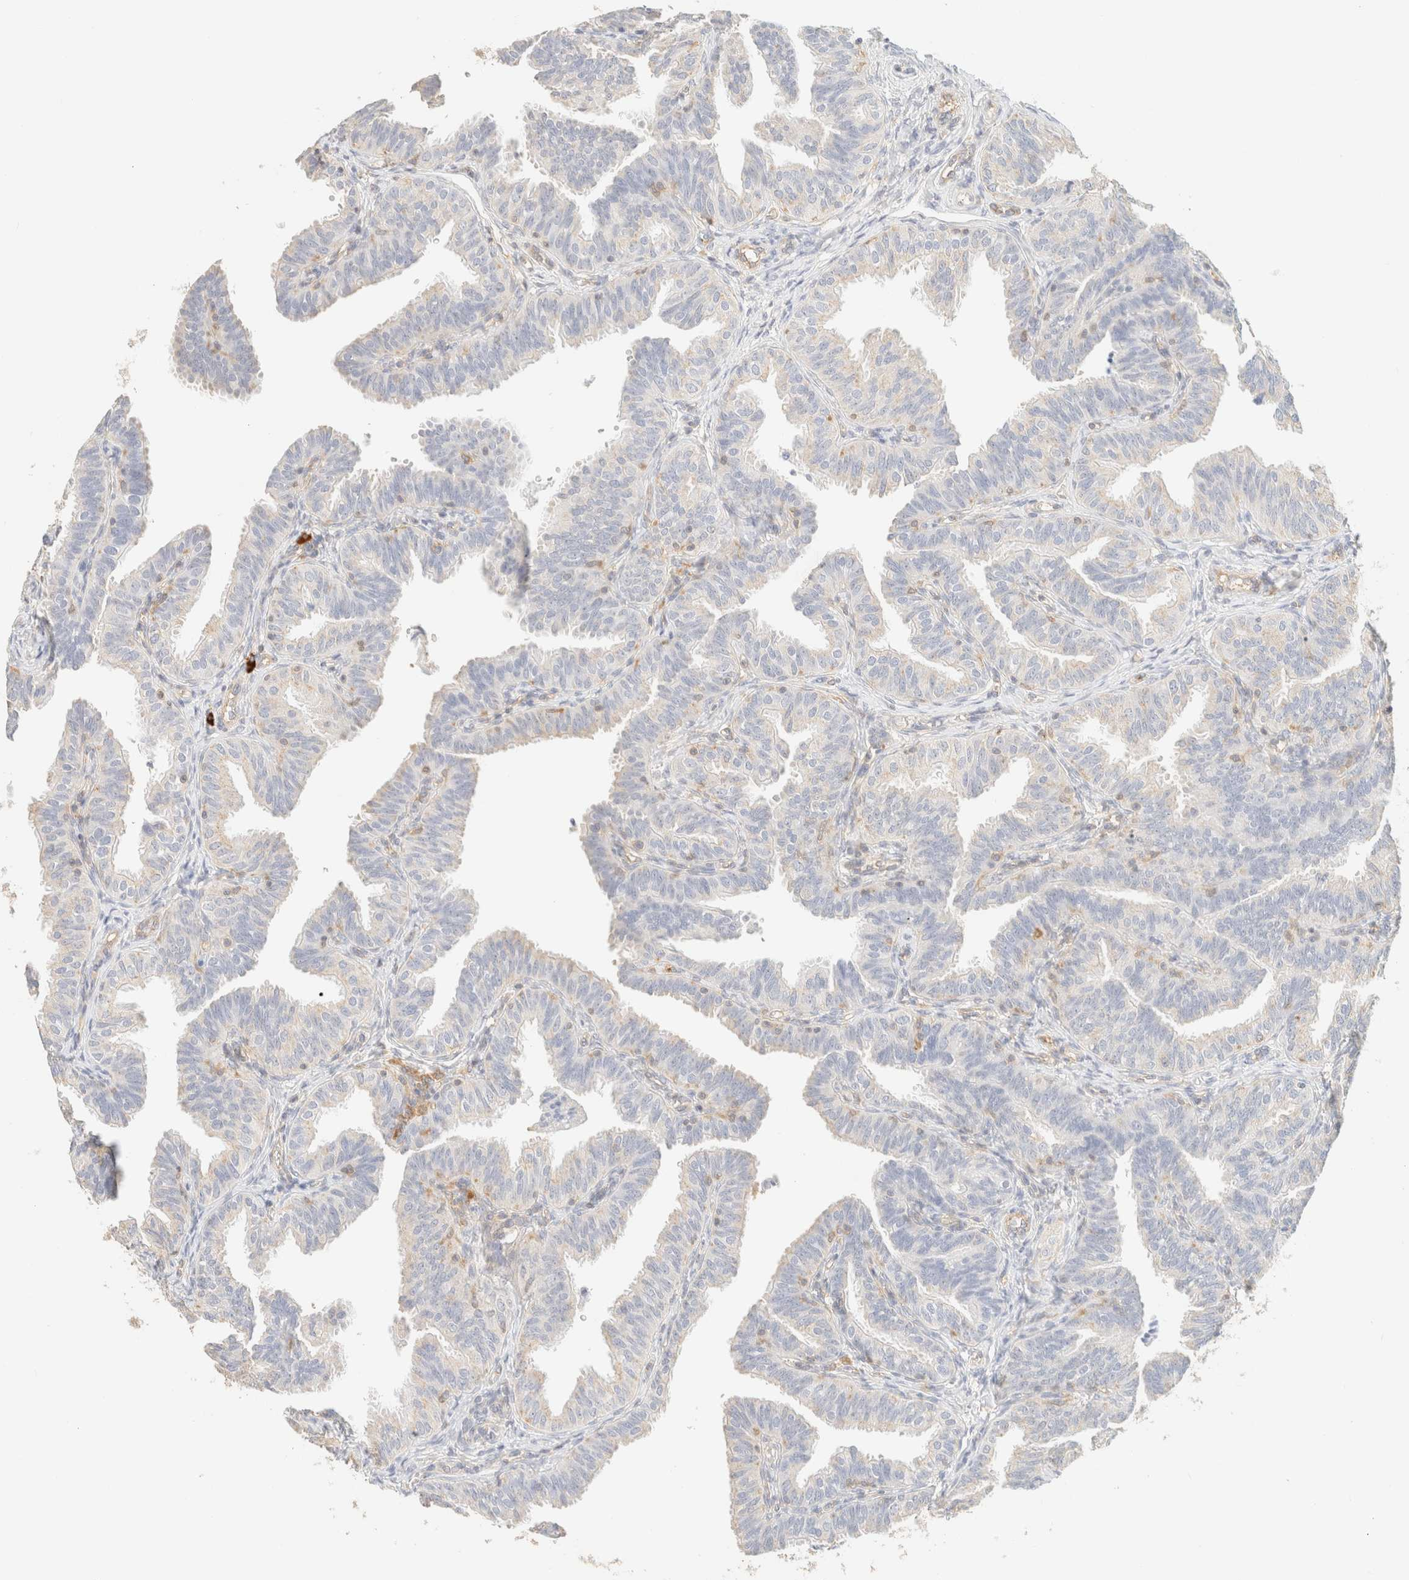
{"staining": {"intensity": "negative", "quantity": "none", "location": "none"}, "tissue": "fallopian tube", "cell_type": "Glandular cells", "image_type": "normal", "snomed": [{"axis": "morphology", "description": "Normal tissue, NOS"}, {"axis": "topography", "description": "Fallopian tube"}], "caption": "DAB (3,3'-diaminobenzidine) immunohistochemical staining of benign human fallopian tube exhibits no significant positivity in glandular cells.", "gene": "FHOD1", "patient": {"sex": "female", "age": 35}}